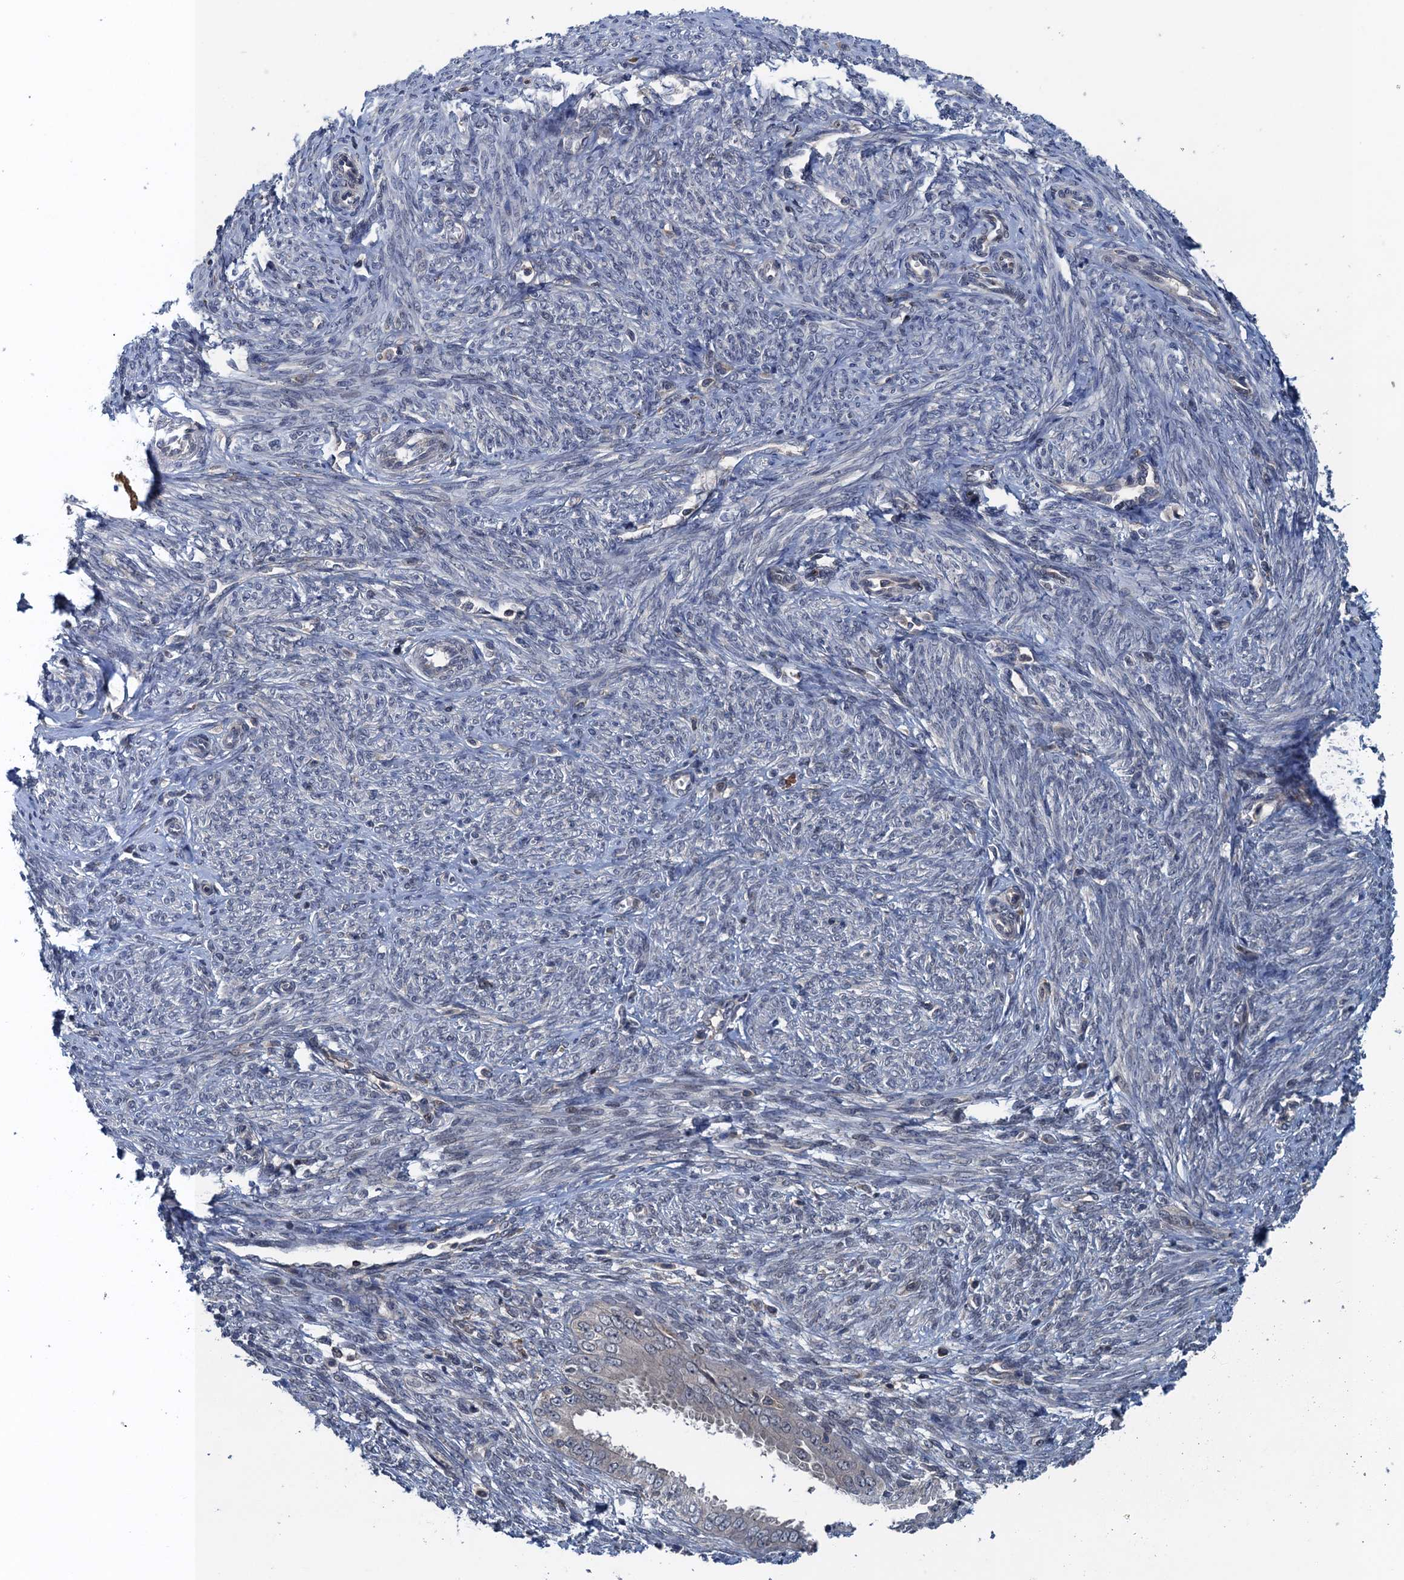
{"staining": {"intensity": "negative", "quantity": "none", "location": "none"}, "tissue": "endometrial cancer", "cell_type": "Tumor cells", "image_type": "cancer", "snomed": [{"axis": "morphology", "description": "Adenocarcinoma, NOS"}, {"axis": "topography", "description": "Uterus"}], "caption": "The image shows no significant staining in tumor cells of endometrial cancer (adenocarcinoma).", "gene": "RNF165", "patient": {"sex": "female", "age": 77}}